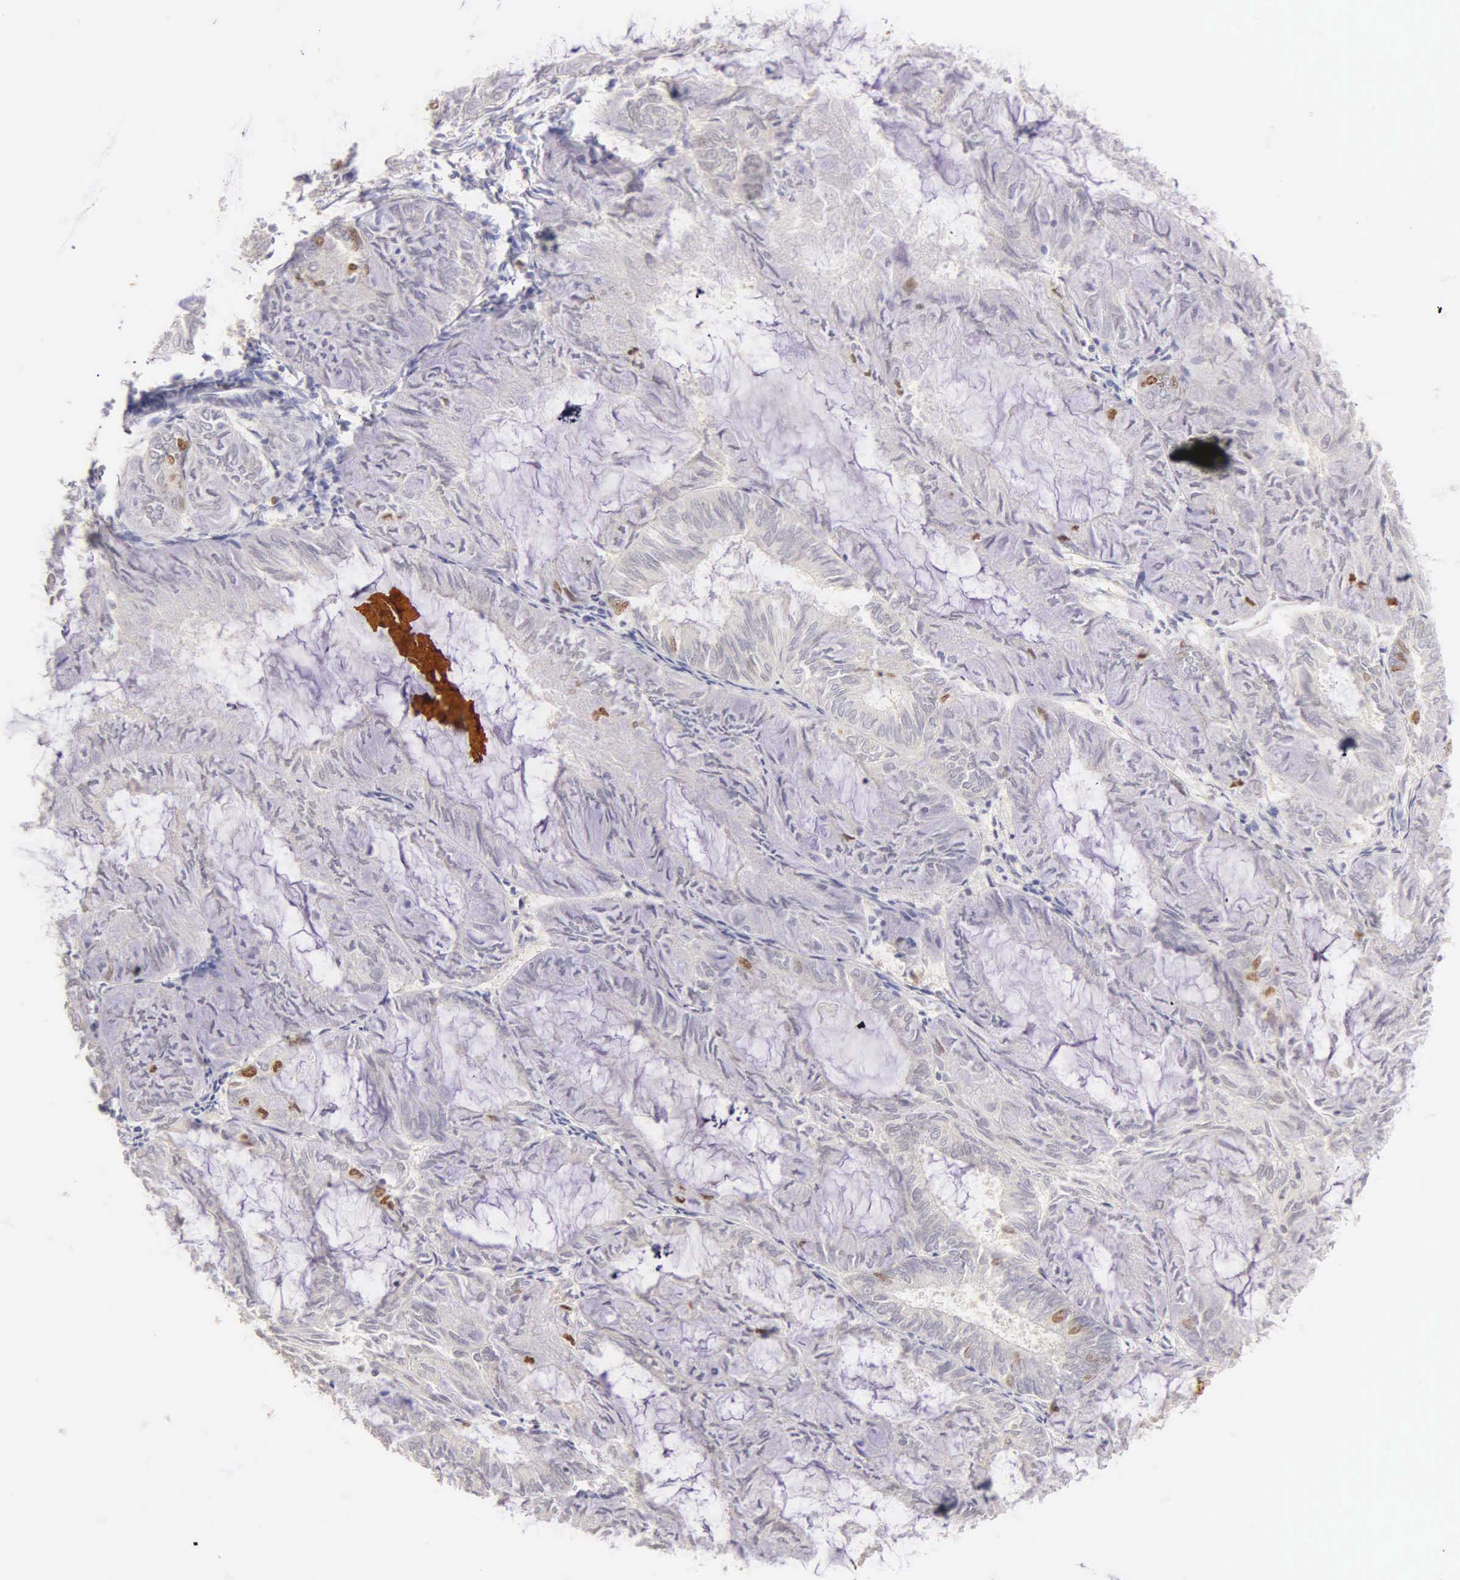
{"staining": {"intensity": "moderate", "quantity": "<25%", "location": "nuclear"}, "tissue": "endometrial cancer", "cell_type": "Tumor cells", "image_type": "cancer", "snomed": [{"axis": "morphology", "description": "Adenocarcinoma, NOS"}, {"axis": "topography", "description": "Endometrium"}], "caption": "A histopathology image of endometrial cancer stained for a protein exhibits moderate nuclear brown staining in tumor cells.", "gene": "MKI67", "patient": {"sex": "female", "age": 59}}